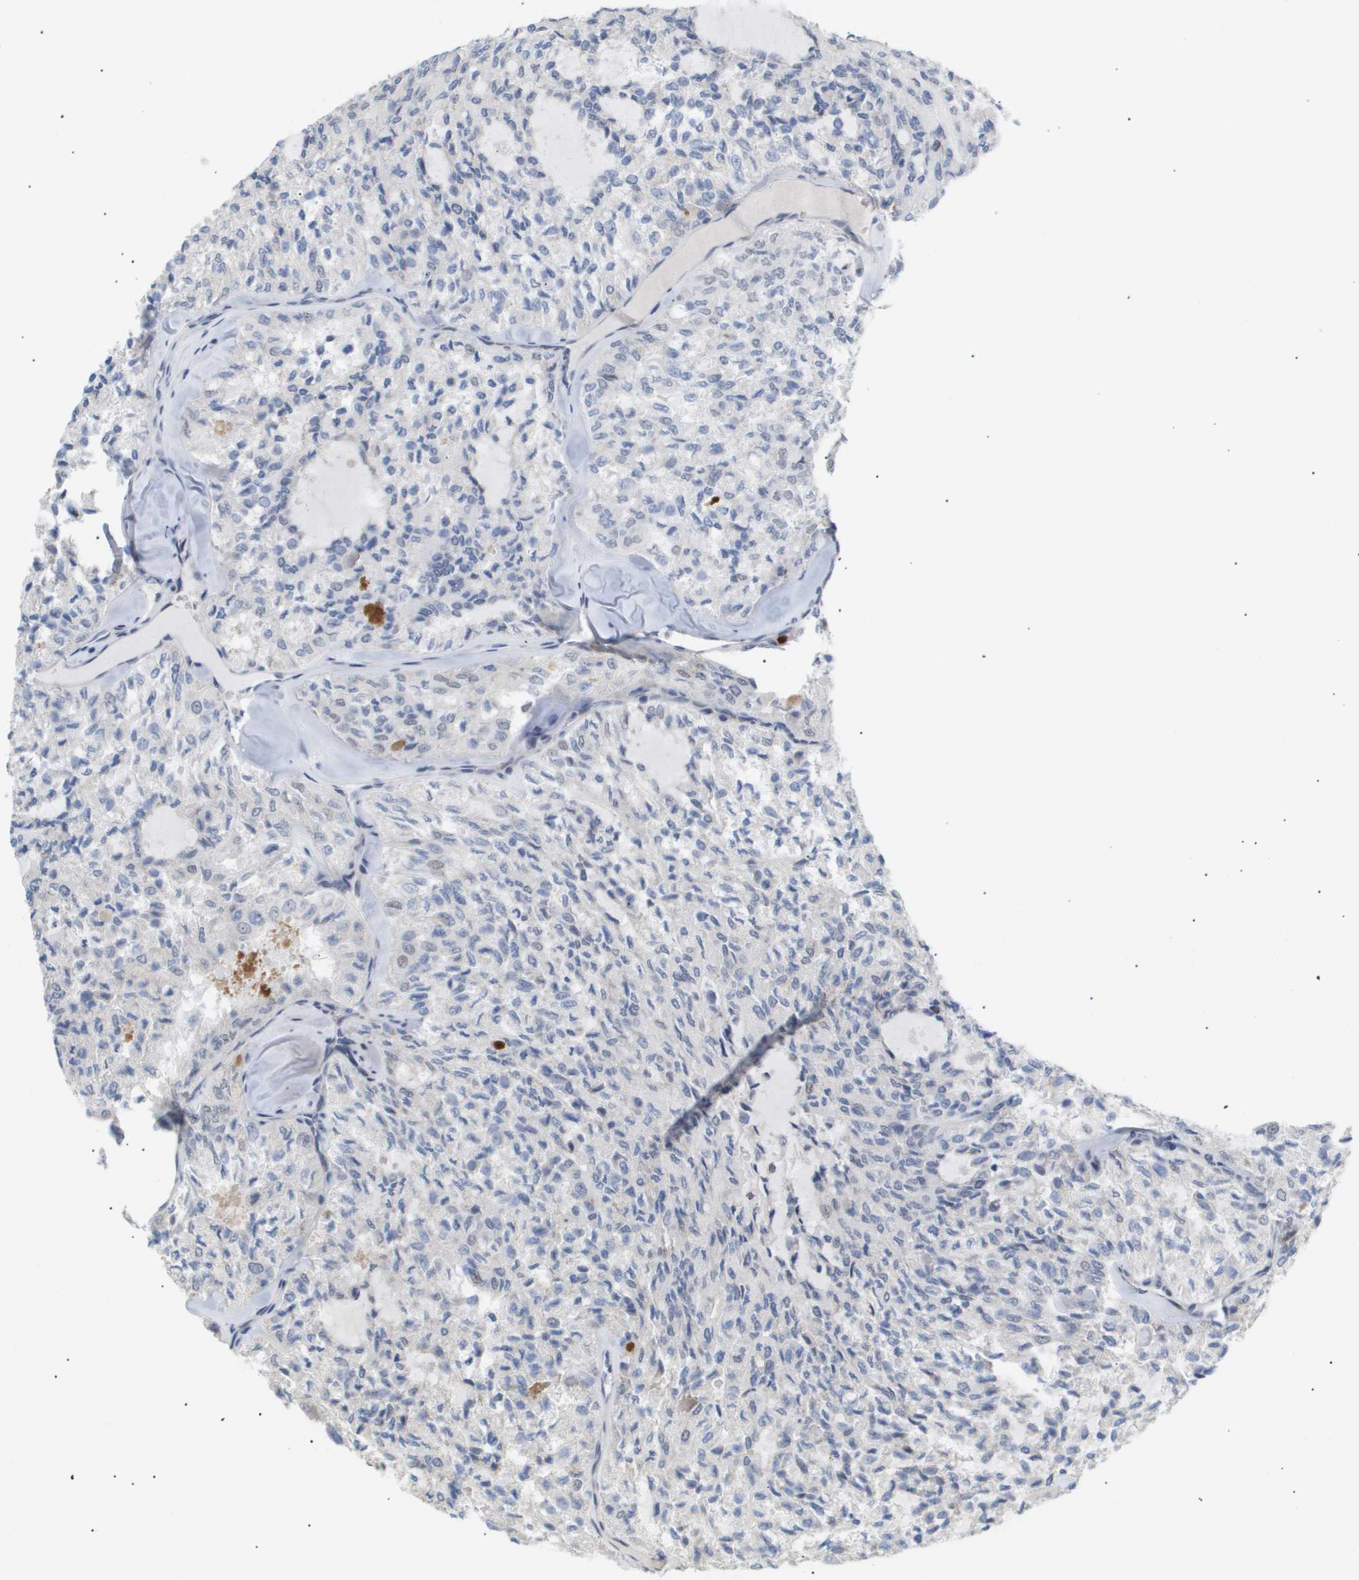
{"staining": {"intensity": "negative", "quantity": "none", "location": "none"}, "tissue": "thyroid cancer", "cell_type": "Tumor cells", "image_type": "cancer", "snomed": [{"axis": "morphology", "description": "Follicular adenoma carcinoma, NOS"}, {"axis": "topography", "description": "Thyroid gland"}], "caption": "Tumor cells are negative for brown protein staining in thyroid cancer (follicular adenoma carcinoma).", "gene": "PPARD", "patient": {"sex": "male", "age": 75}}